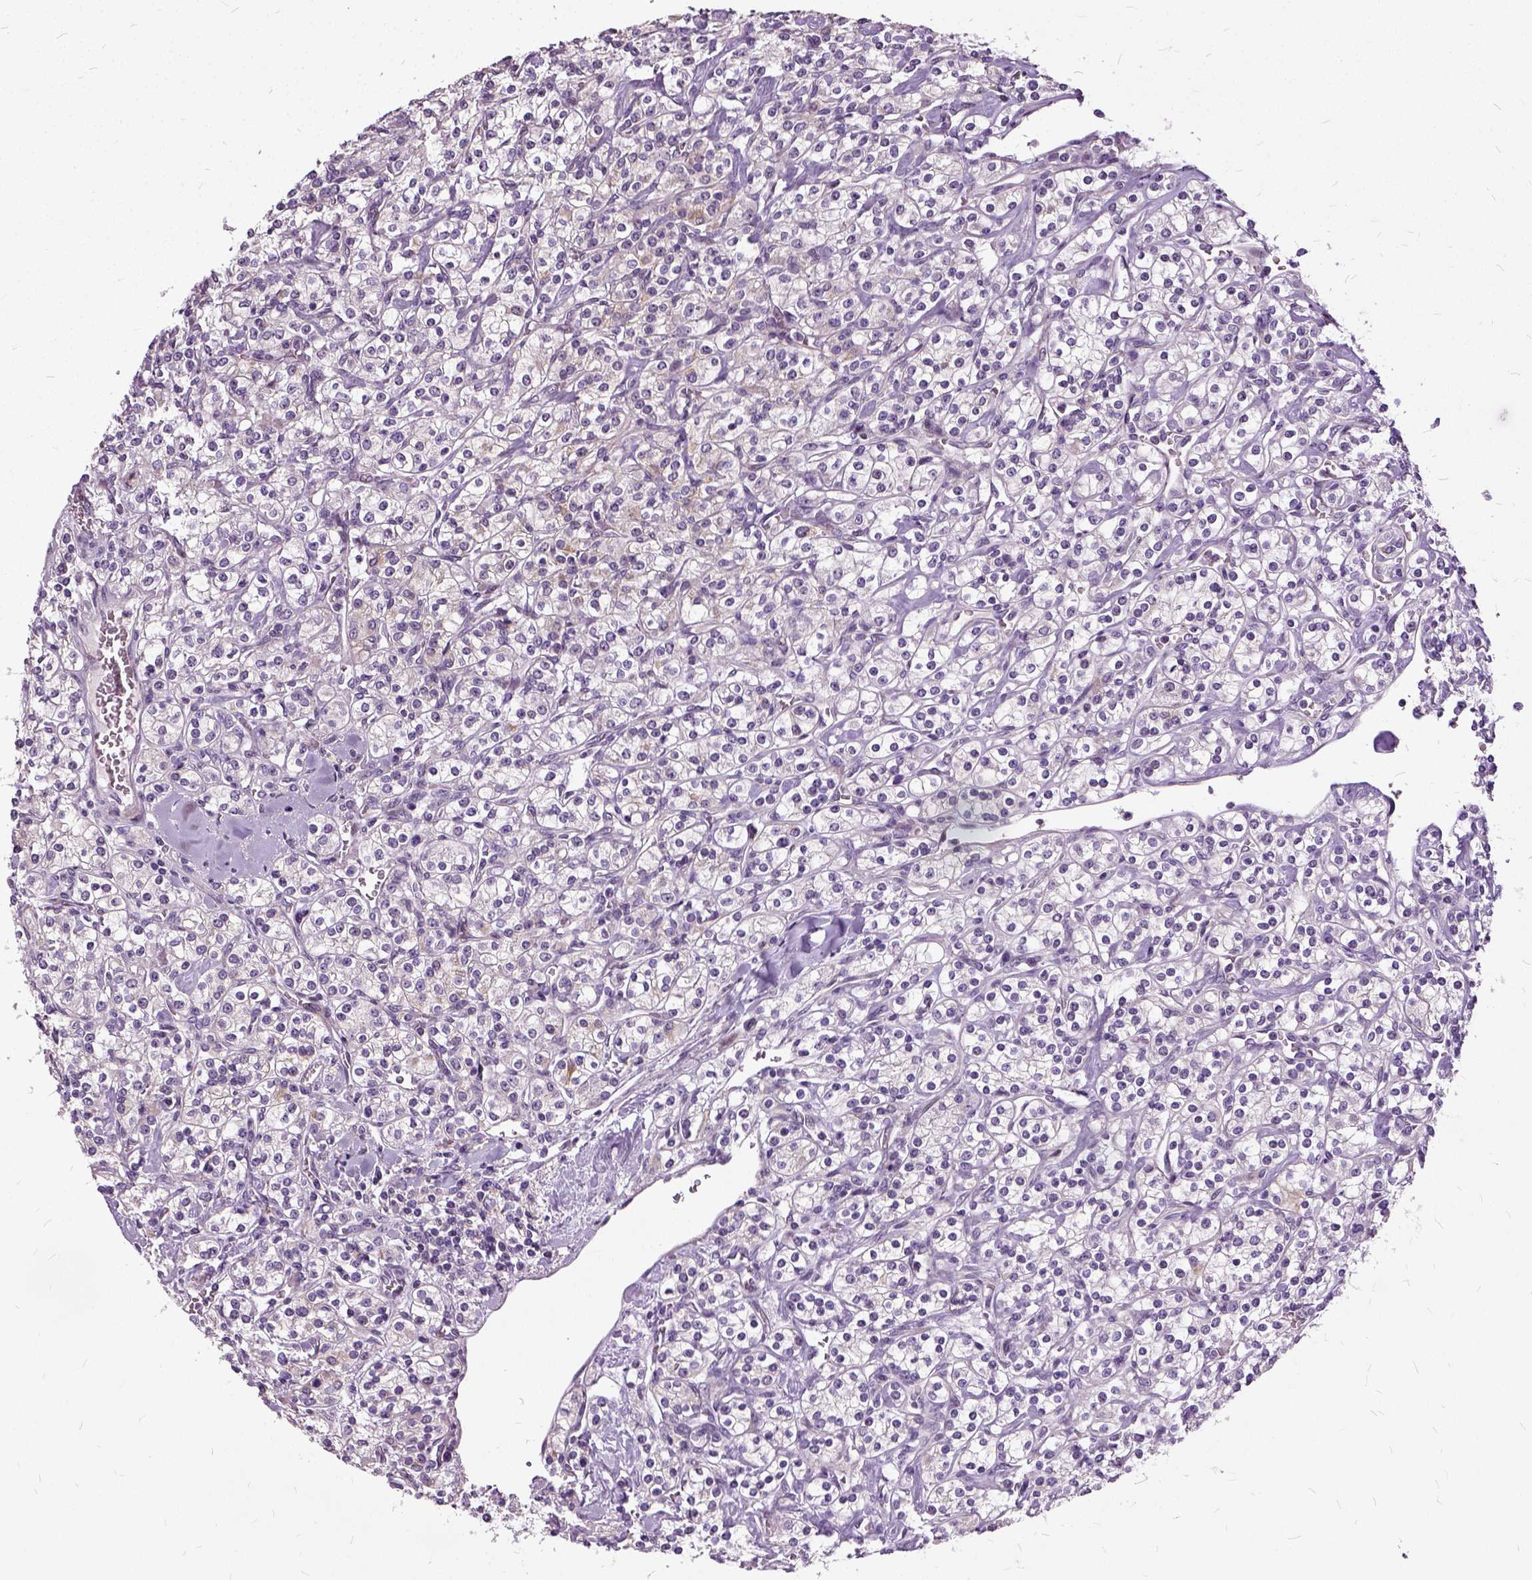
{"staining": {"intensity": "negative", "quantity": "none", "location": "none"}, "tissue": "renal cancer", "cell_type": "Tumor cells", "image_type": "cancer", "snomed": [{"axis": "morphology", "description": "Adenocarcinoma, NOS"}, {"axis": "topography", "description": "Kidney"}], "caption": "Immunohistochemistry photomicrograph of human renal cancer (adenocarcinoma) stained for a protein (brown), which demonstrates no positivity in tumor cells. (Brightfield microscopy of DAB (3,3'-diaminobenzidine) immunohistochemistry at high magnification).", "gene": "ILRUN", "patient": {"sex": "male", "age": 77}}